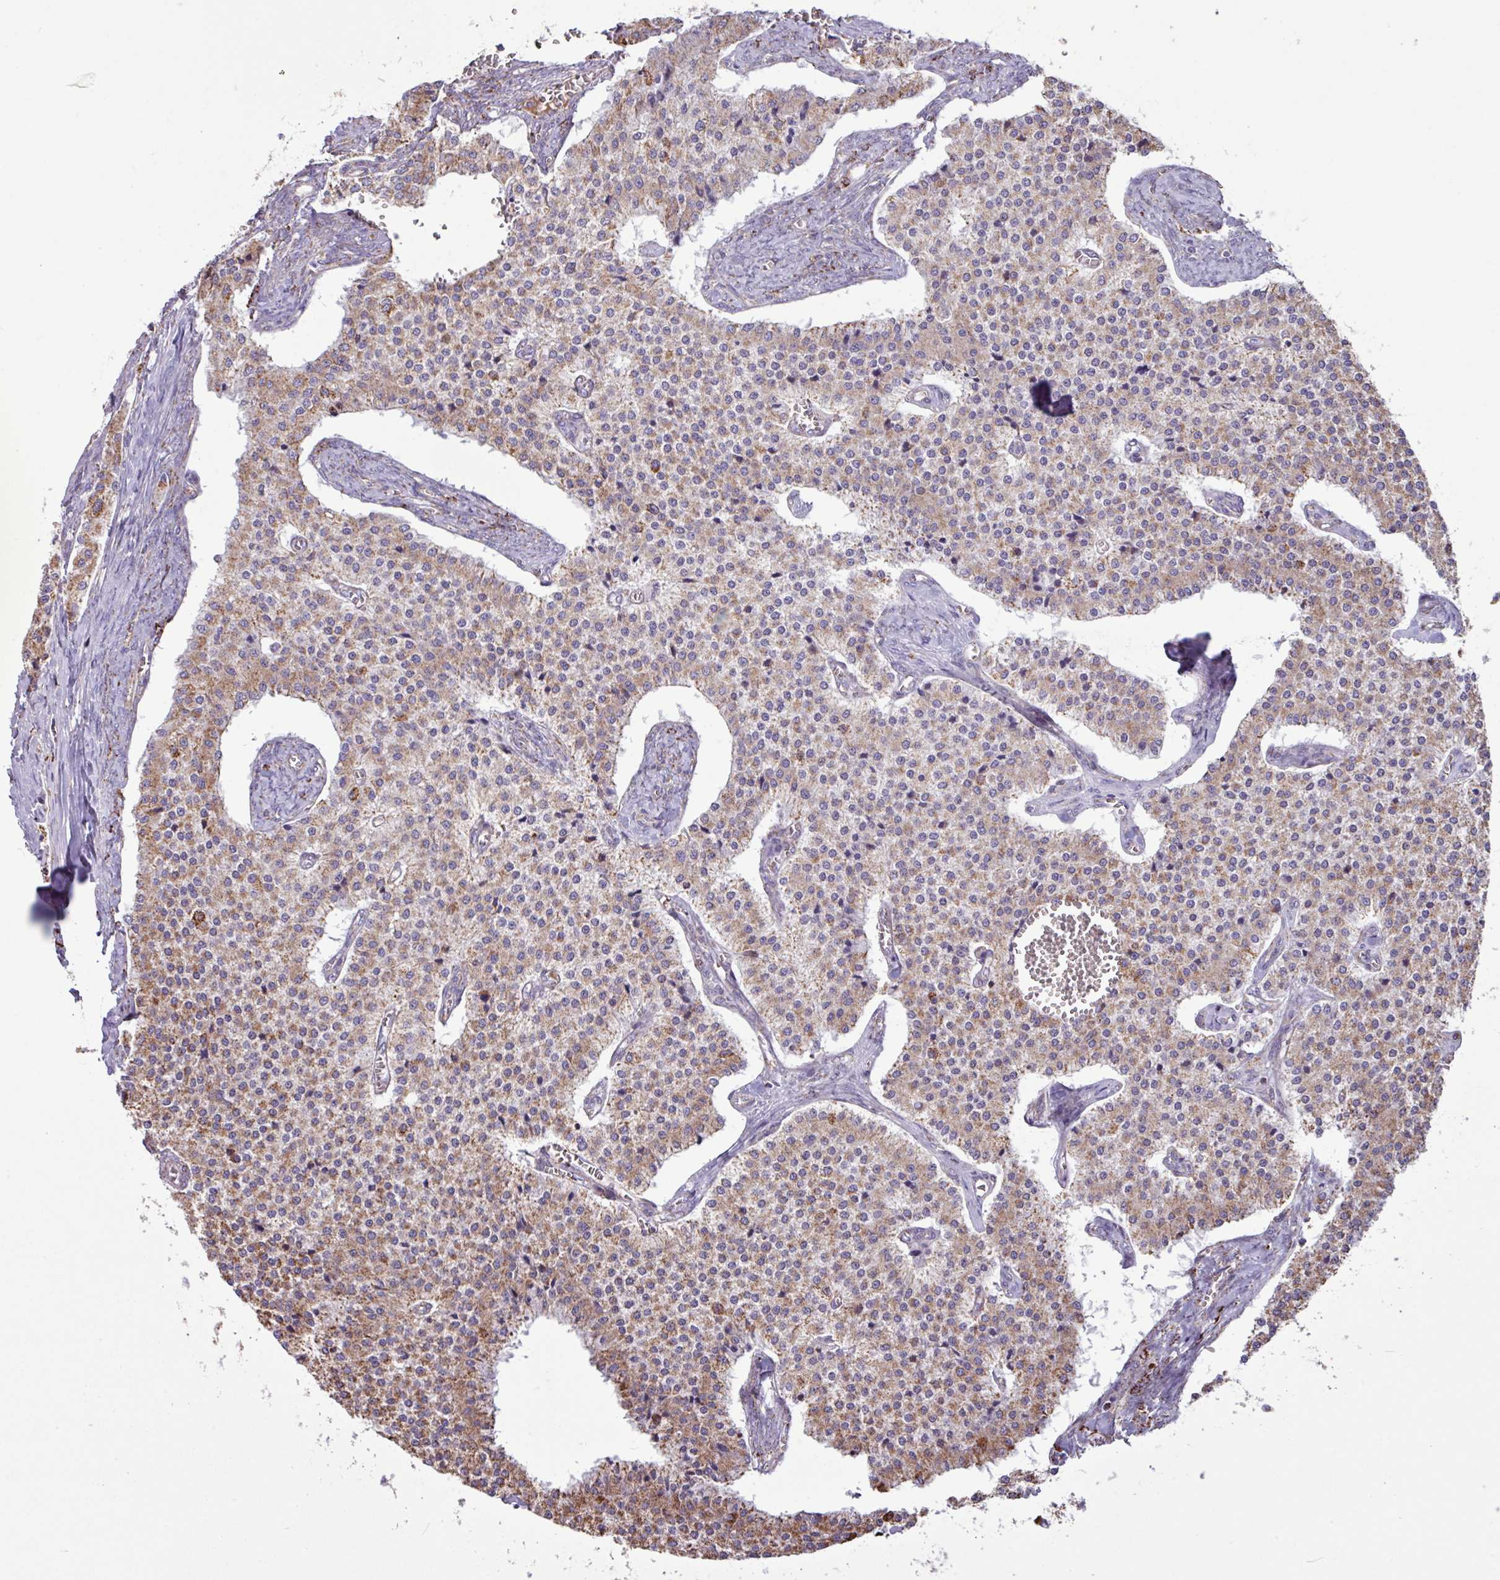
{"staining": {"intensity": "moderate", "quantity": "25%-75%", "location": "cytoplasmic/membranous"}, "tissue": "carcinoid", "cell_type": "Tumor cells", "image_type": "cancer", "snomed": [{"axis": "morphology", "description": "Carcinoid, malignant, NOS"}, {"axis": "topography", "description": "Colon"}], "caption": "Immunohistochemistry (IHC) of human carcinoid (malignant) demonstrates medium levels of moderate cytoplasmic/membranous expression in approximately 25%-75% of tumor cells. Immunohistochemistry (IHC) stains the protein in brown and the nuclei are stained blue.", "gene": "RTL3", "patient": {"sex": "female", "age": 52}}